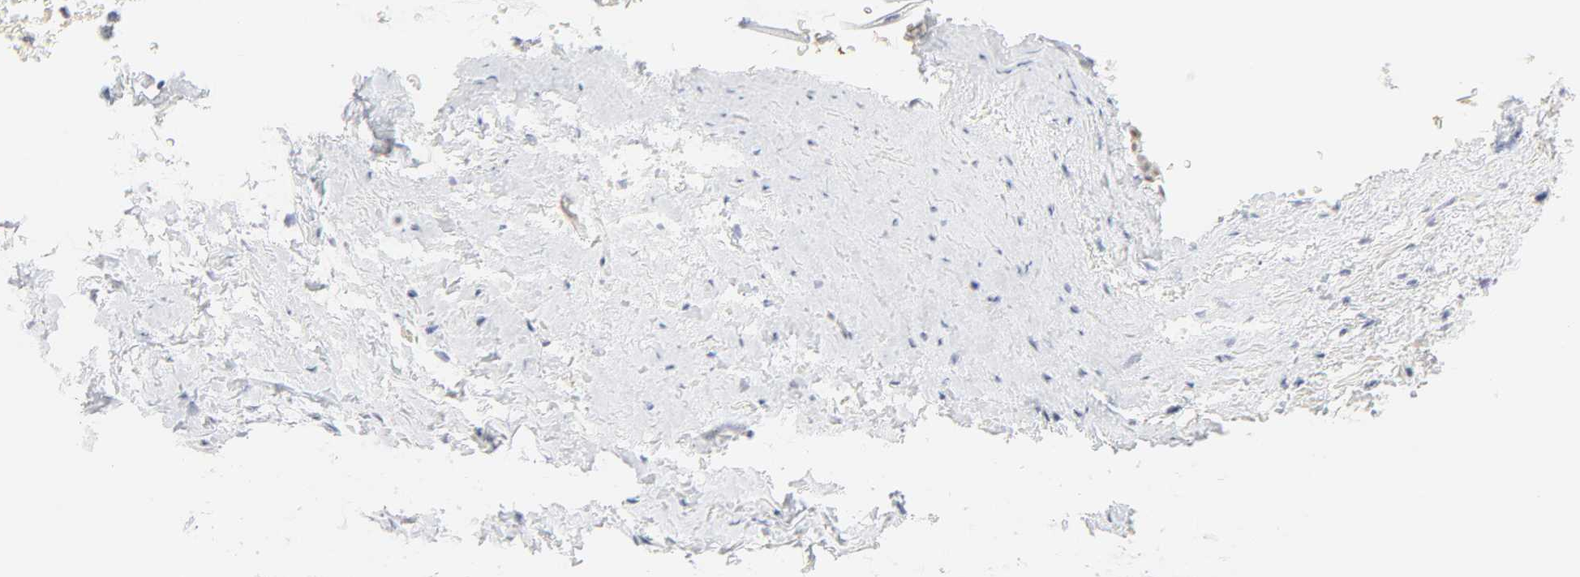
{"staining": {"intensity": "negative", "quantity": "none", "location": "none"}, "tissue": "esophagus", "cell_type": "Squamous epithelial cells", "image_type": "normal", "snomed": [{"axis": "morphology", "description": "Normal tissue, NOS"}, {"axis": "topography", "description": "Esophagus"}], "caption": "Histopathology image shows no protein expression in squamous epithelial cells of normal esophagus. (DAB (3,3'-diaminobenzidine) IHC with hematoxylin counter stain).", "gene": "FCGBP", "patient": {"sex": "female", "age": 70}}